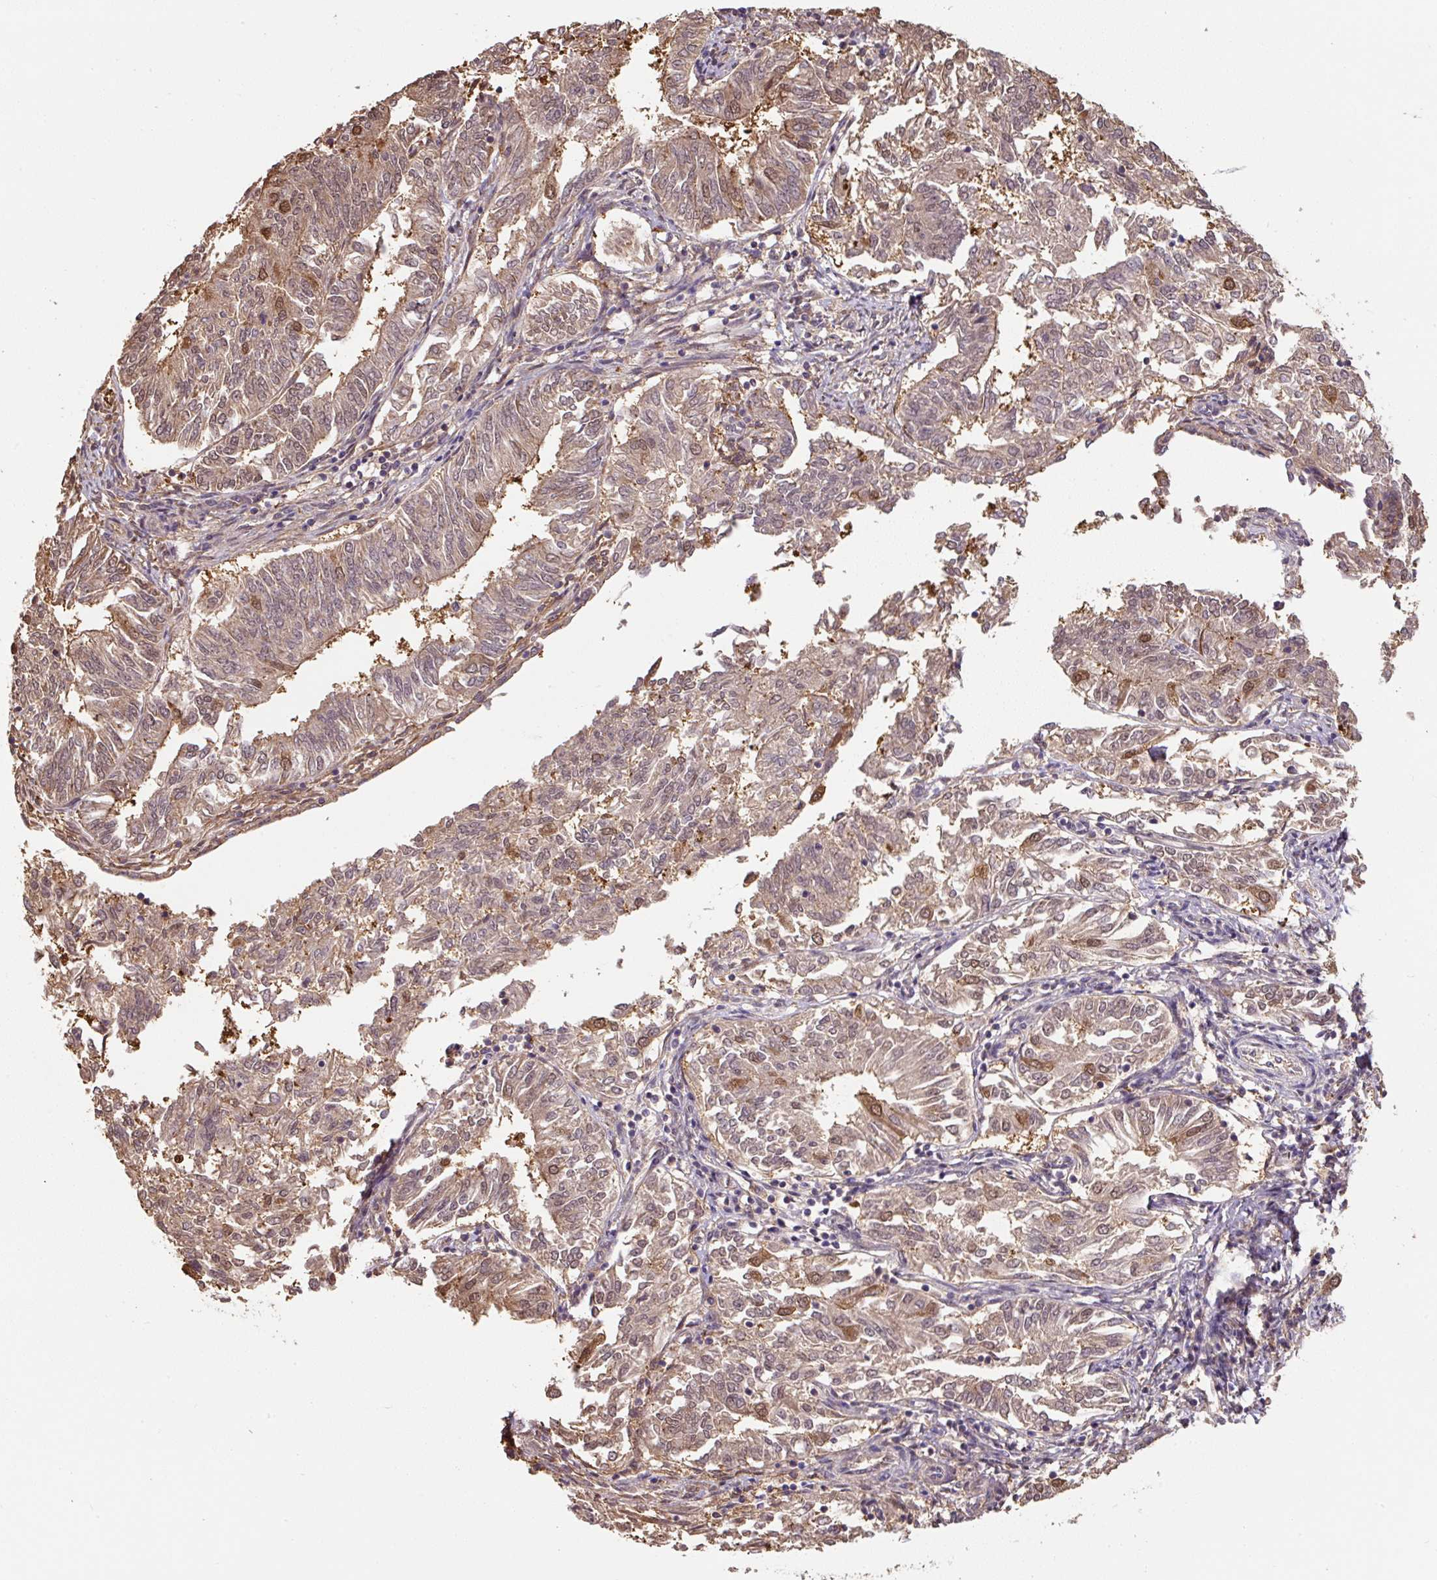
{"staining": {"intensity": "moderate", "quantity": "<25%", "location": "cytoplasmic/membranous,nuclear"}, "tissue": "endometrial cancer", "cell_type": "Tumor cells", "image_type": "cancer", "snomed": [{"axis": "morphology", "description": "Adenocarcinoma, NOS"}, {"axis": "topography", "description": "Endometrium"}], "caption": "Brown immunohistochemical staining in human adenocarcinoma (endometrial) displays moderate cytoplasmic/membranous and nuclear positivity in approximately <25% of tumor cells.", "gene": "ST13", "patient": {"sex": "female", "age": 58}}